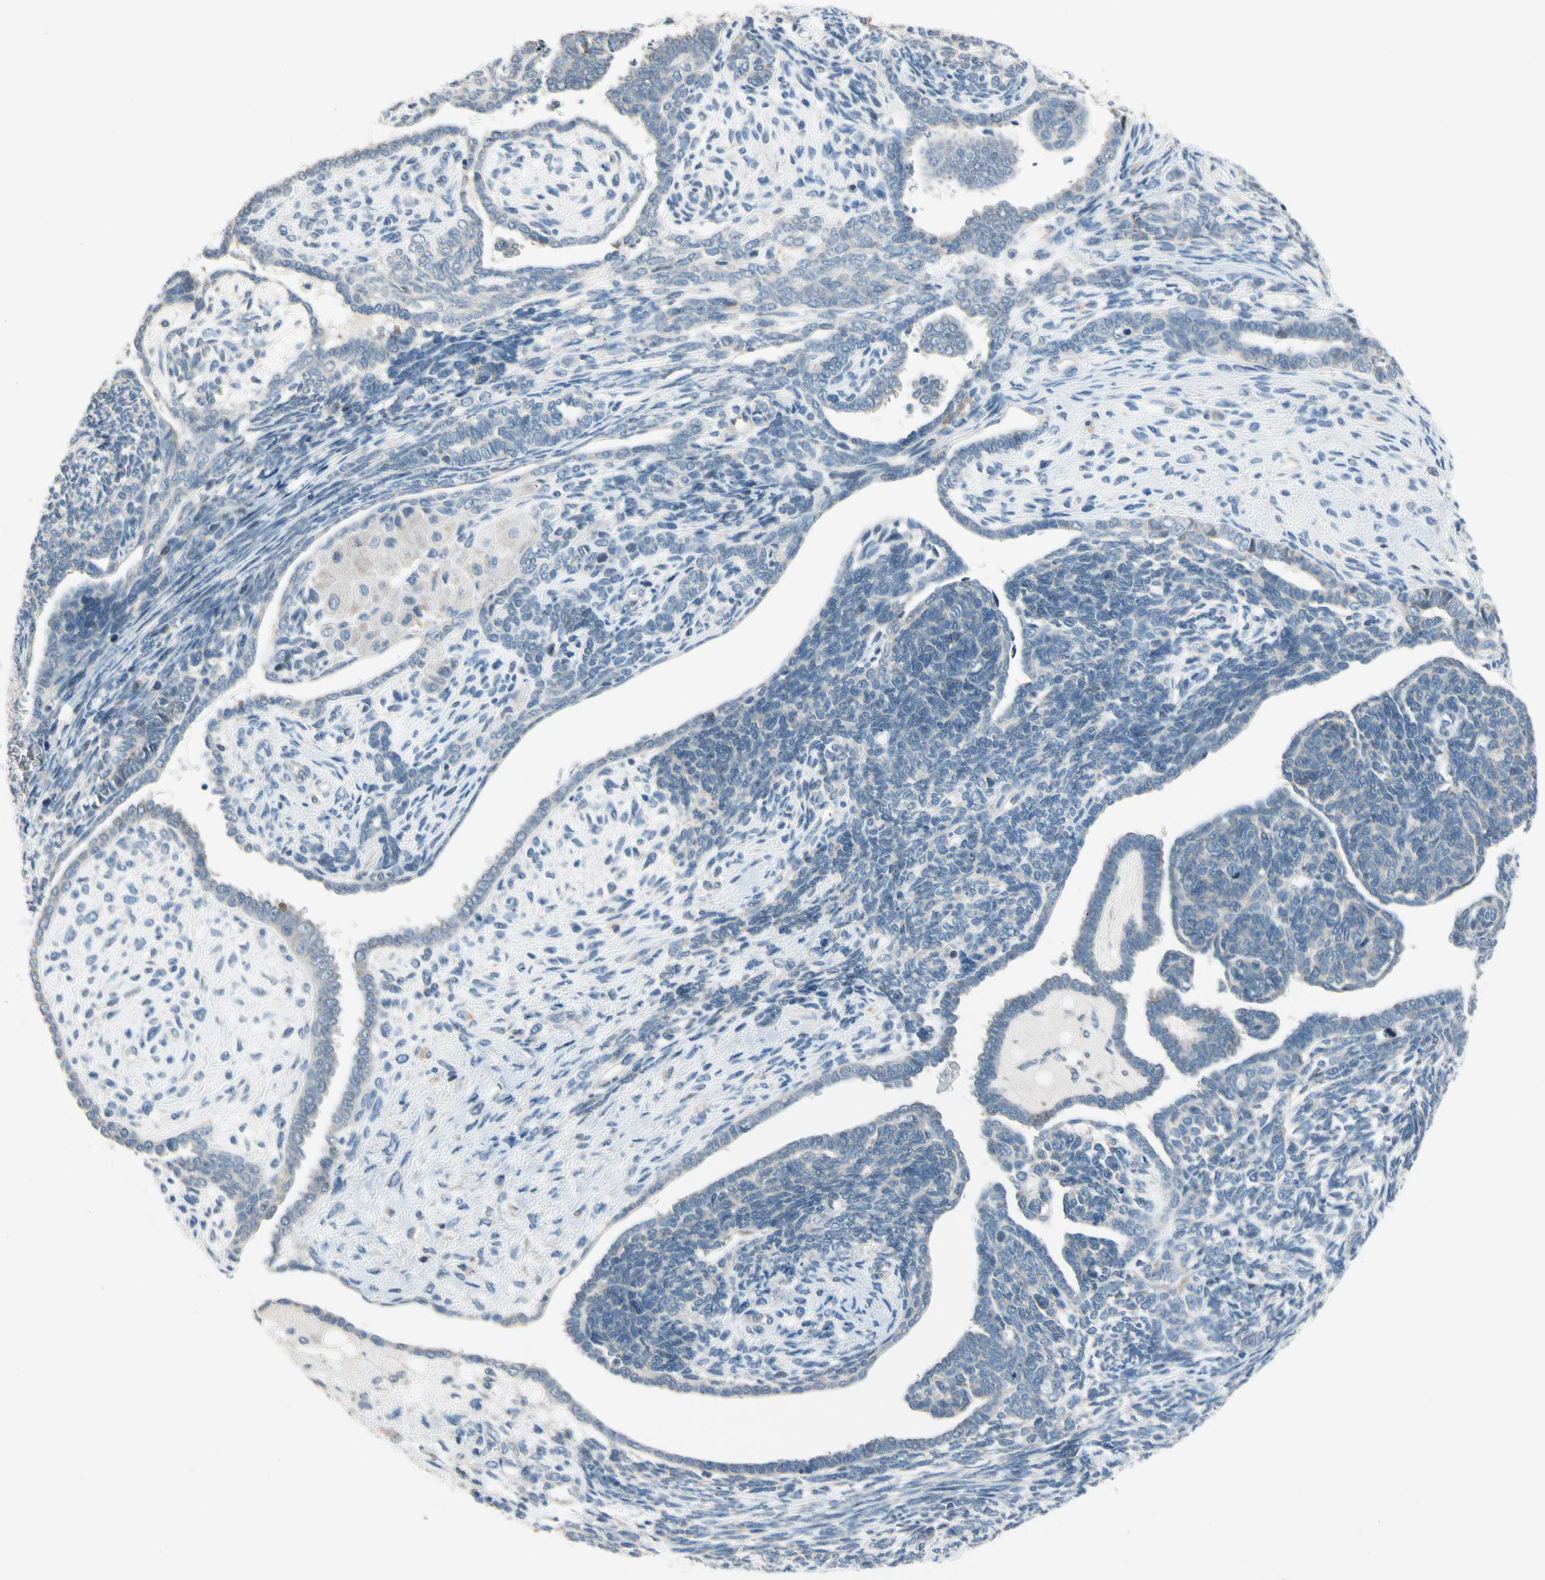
{"staining": {"intensity": "negative", "quantity": "none", "location": "none"}, "tissue": "endometrial cancer", "cell_type": "Tumor cells", "image_type": "cancer", "snomed": [{"axis": "morphology", "description": "Neoplasm, malignant, NOS"}, {"axis": "topography", "description": "Endometrium"}], "caption": "High magnification brightfield microscopy of endometrial malignant neoplasm stained with DAB (brown) and counterstained with hematoxylin (blue): tumor cells show no significant staining.", "gene": "PIP5K1B", "patient": {"sex": "female", "age": 74}}